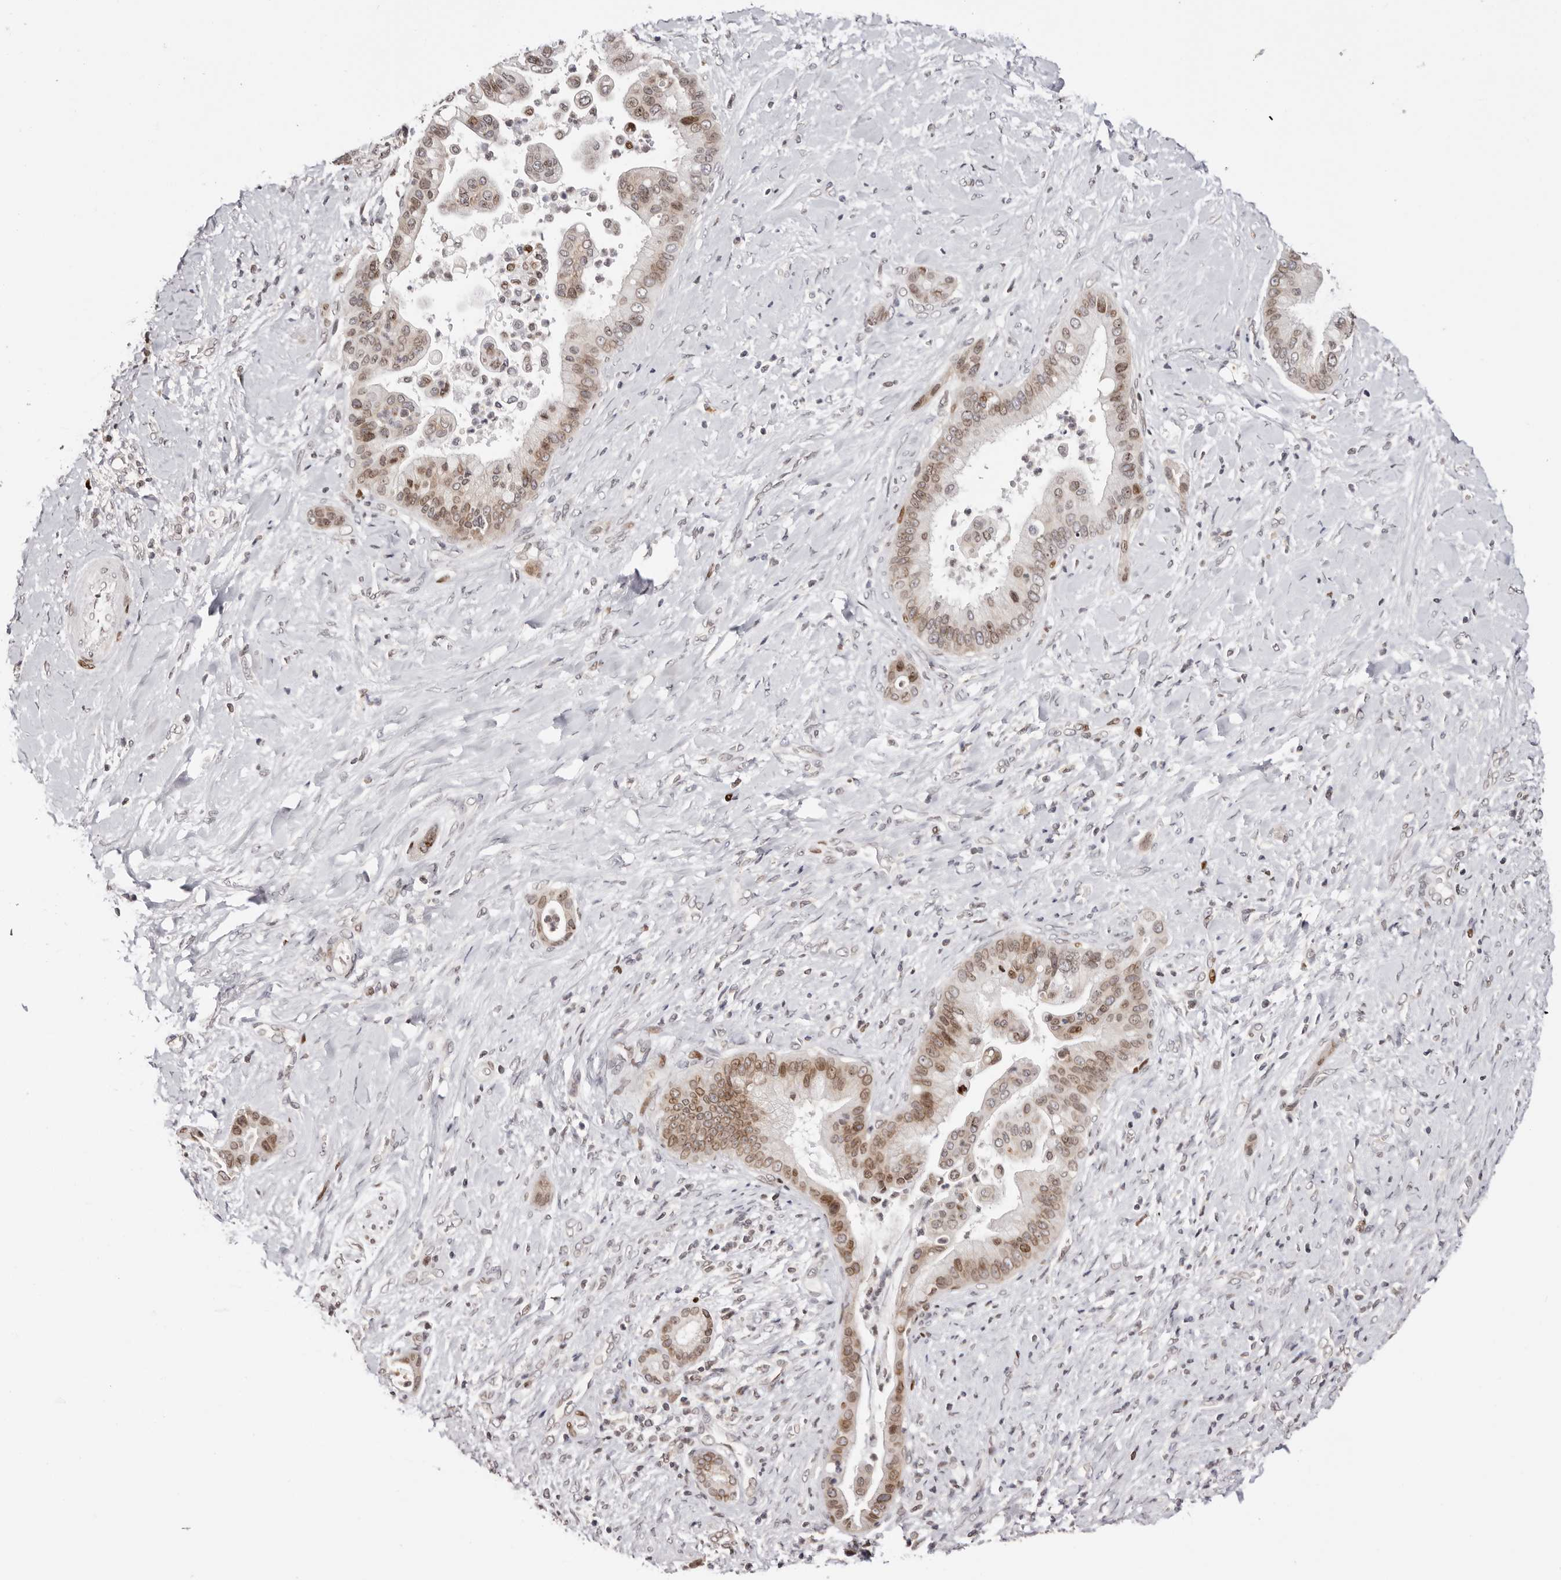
{"staining": {"intensity": "moderate", "quantity": ">75%", "location": "cytoplasmic/membranous,nuclear"}, "tissue": "liver cancer", "cell_type": "Tumor cells", "image_type": "cancer", "snomed": [{"axis": "morphology", "description": "Cholangiocarcinoma"}, {"axis": "topography", "description": "Liver"}], "caption": "The micrograph demonstrates staining of liver cholangiocarcinoma, revealing moderate cytoplasmic/membranous and nuclear protein staining (brown color) within tumor cells.", "gene": "NUP153", "patient": {"sex": "female", "age": 54}}